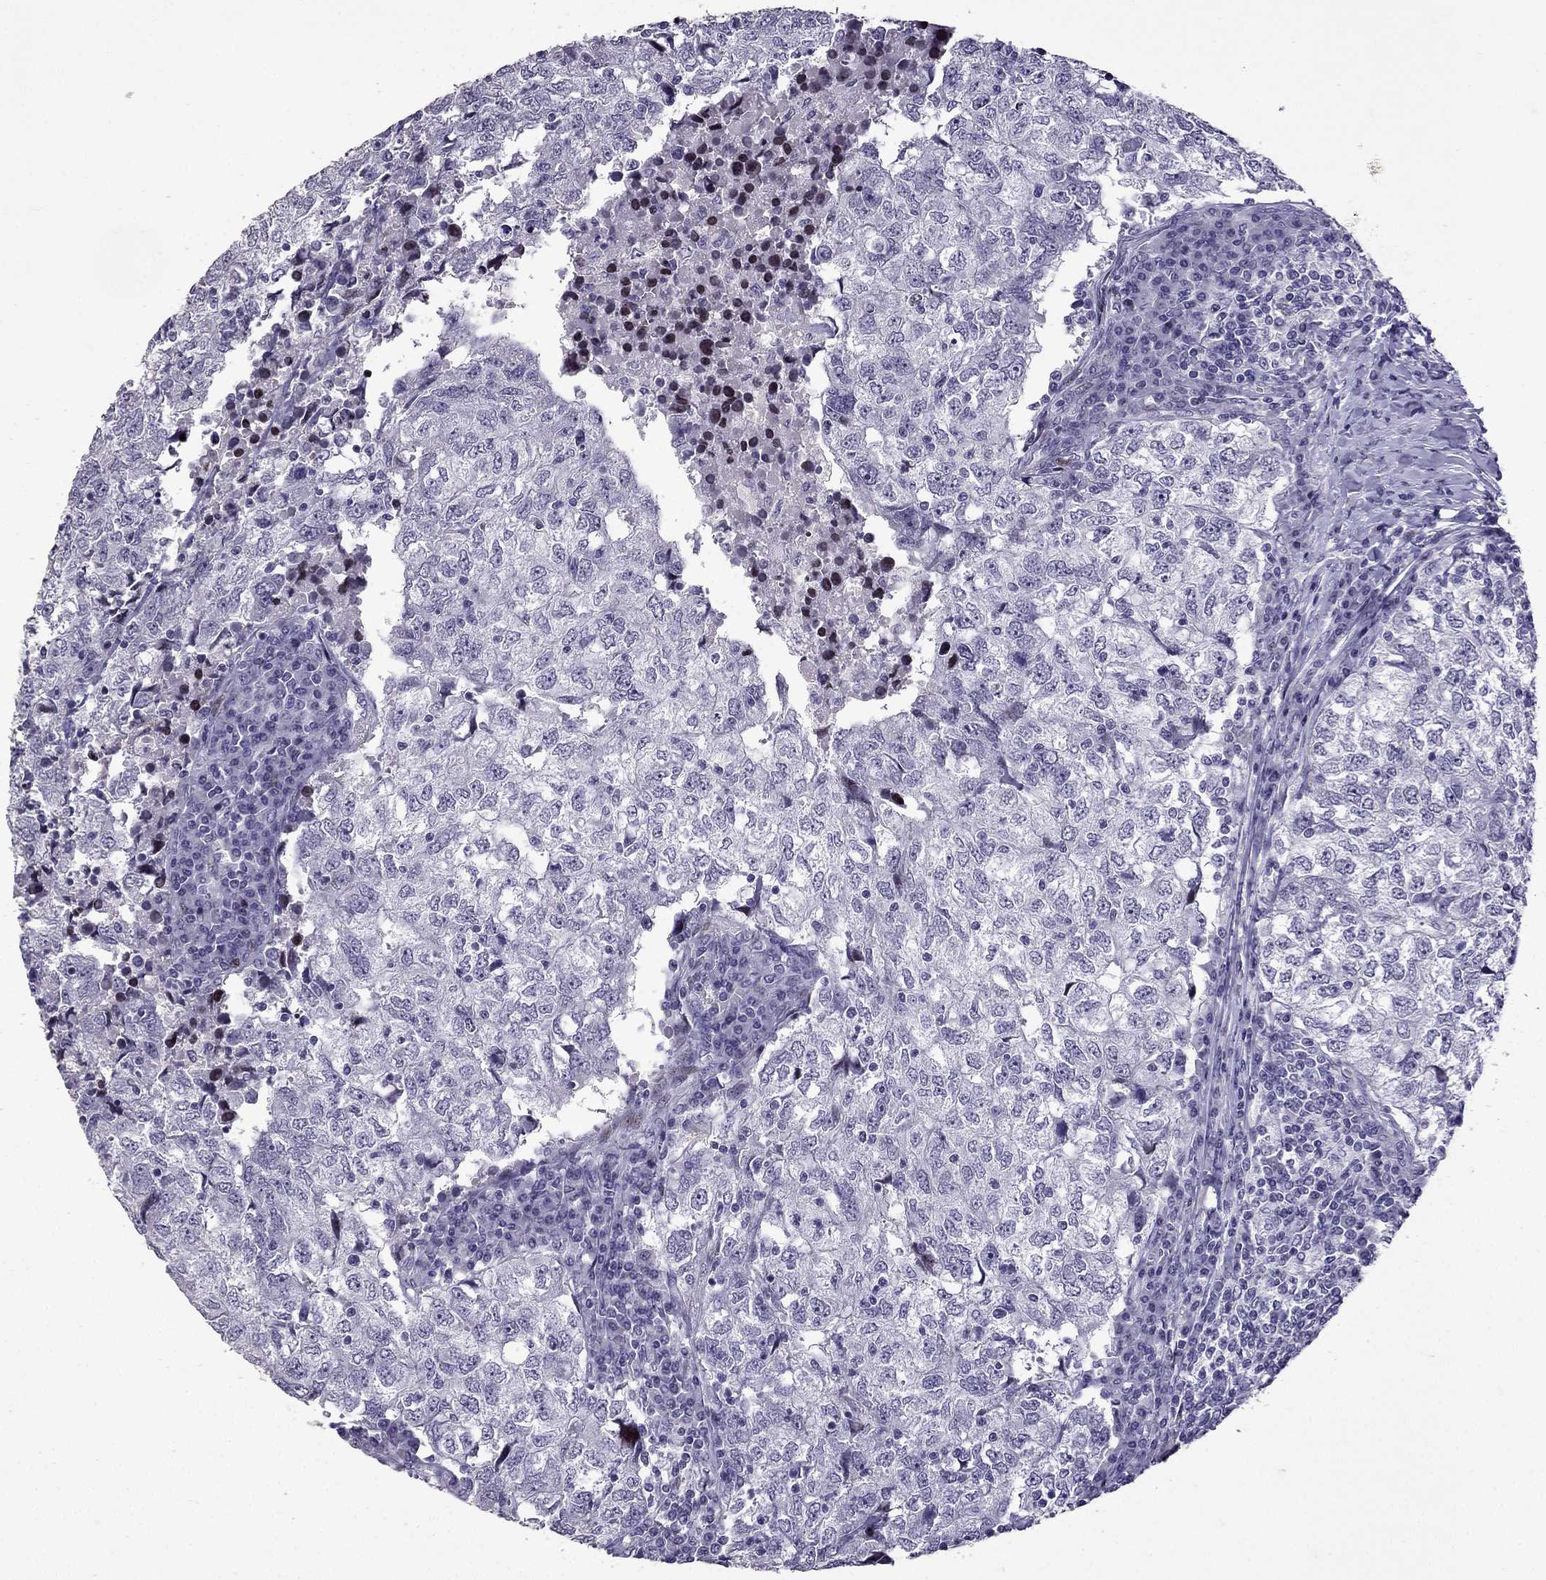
{"staining": {"intensity": "negative", "quantity": "none", "location": "none"}, "tissue": "breast cancer", "cell_type": "Tumor cells", "image_type": "cancer", "snomed": [{"axis": "morphology", "description": "Duct carcinoma"}, {"axis": "topography", "description": "Breast"}], "caption": "Tumor cells are negative for protein expression in human invasive ductal carcinoma (breast). (DAB (3,3'-diaminobenzidine) immunohistochemistry, high magnification).", "gene": "TTN", "patient": {"sex": "female", "age": 30}}